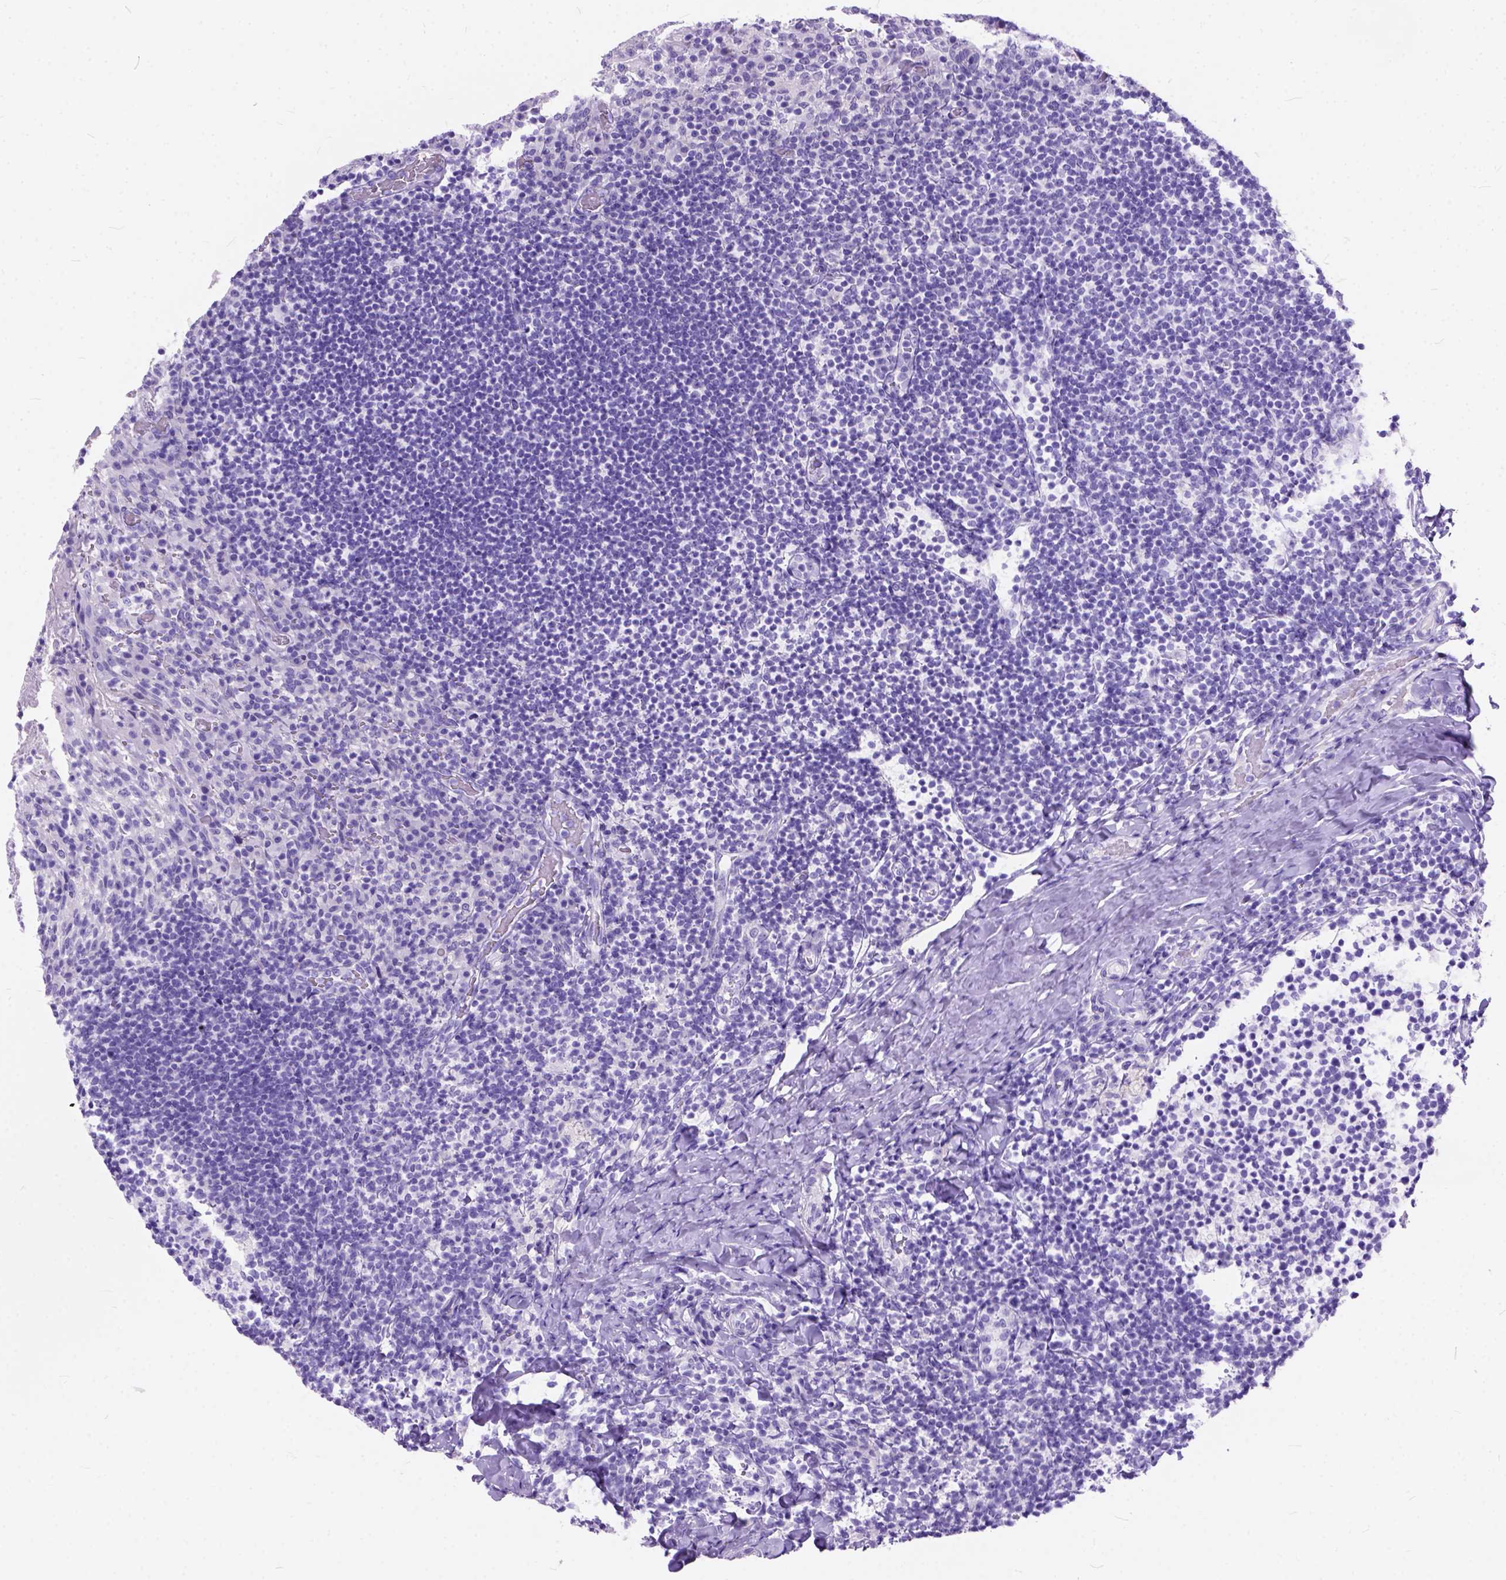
{"staining": {"intensity": "negative", "quantity": "none", "location": "none"}, "tissue": "tonsil", "cell_type": "Germinal center cells", "image_type": "normal", "snomed": [{"axis": "morphology", "description": "Normal tissue, NOS"}, {"axis": "topography", "description": "Tonsil"}], "caption": "DAB (3,3'-diaminobenzidine) immunohistochemical staining of unremarkable tonsil reveals no significant expression in germinal center cells. (DAB (3,3'-diaminobenzidine) immunohistochemistry with hematoxylin counter stain).", "gene": "C1QTNF3", "patient": {"sex": "female", "age": 10}}